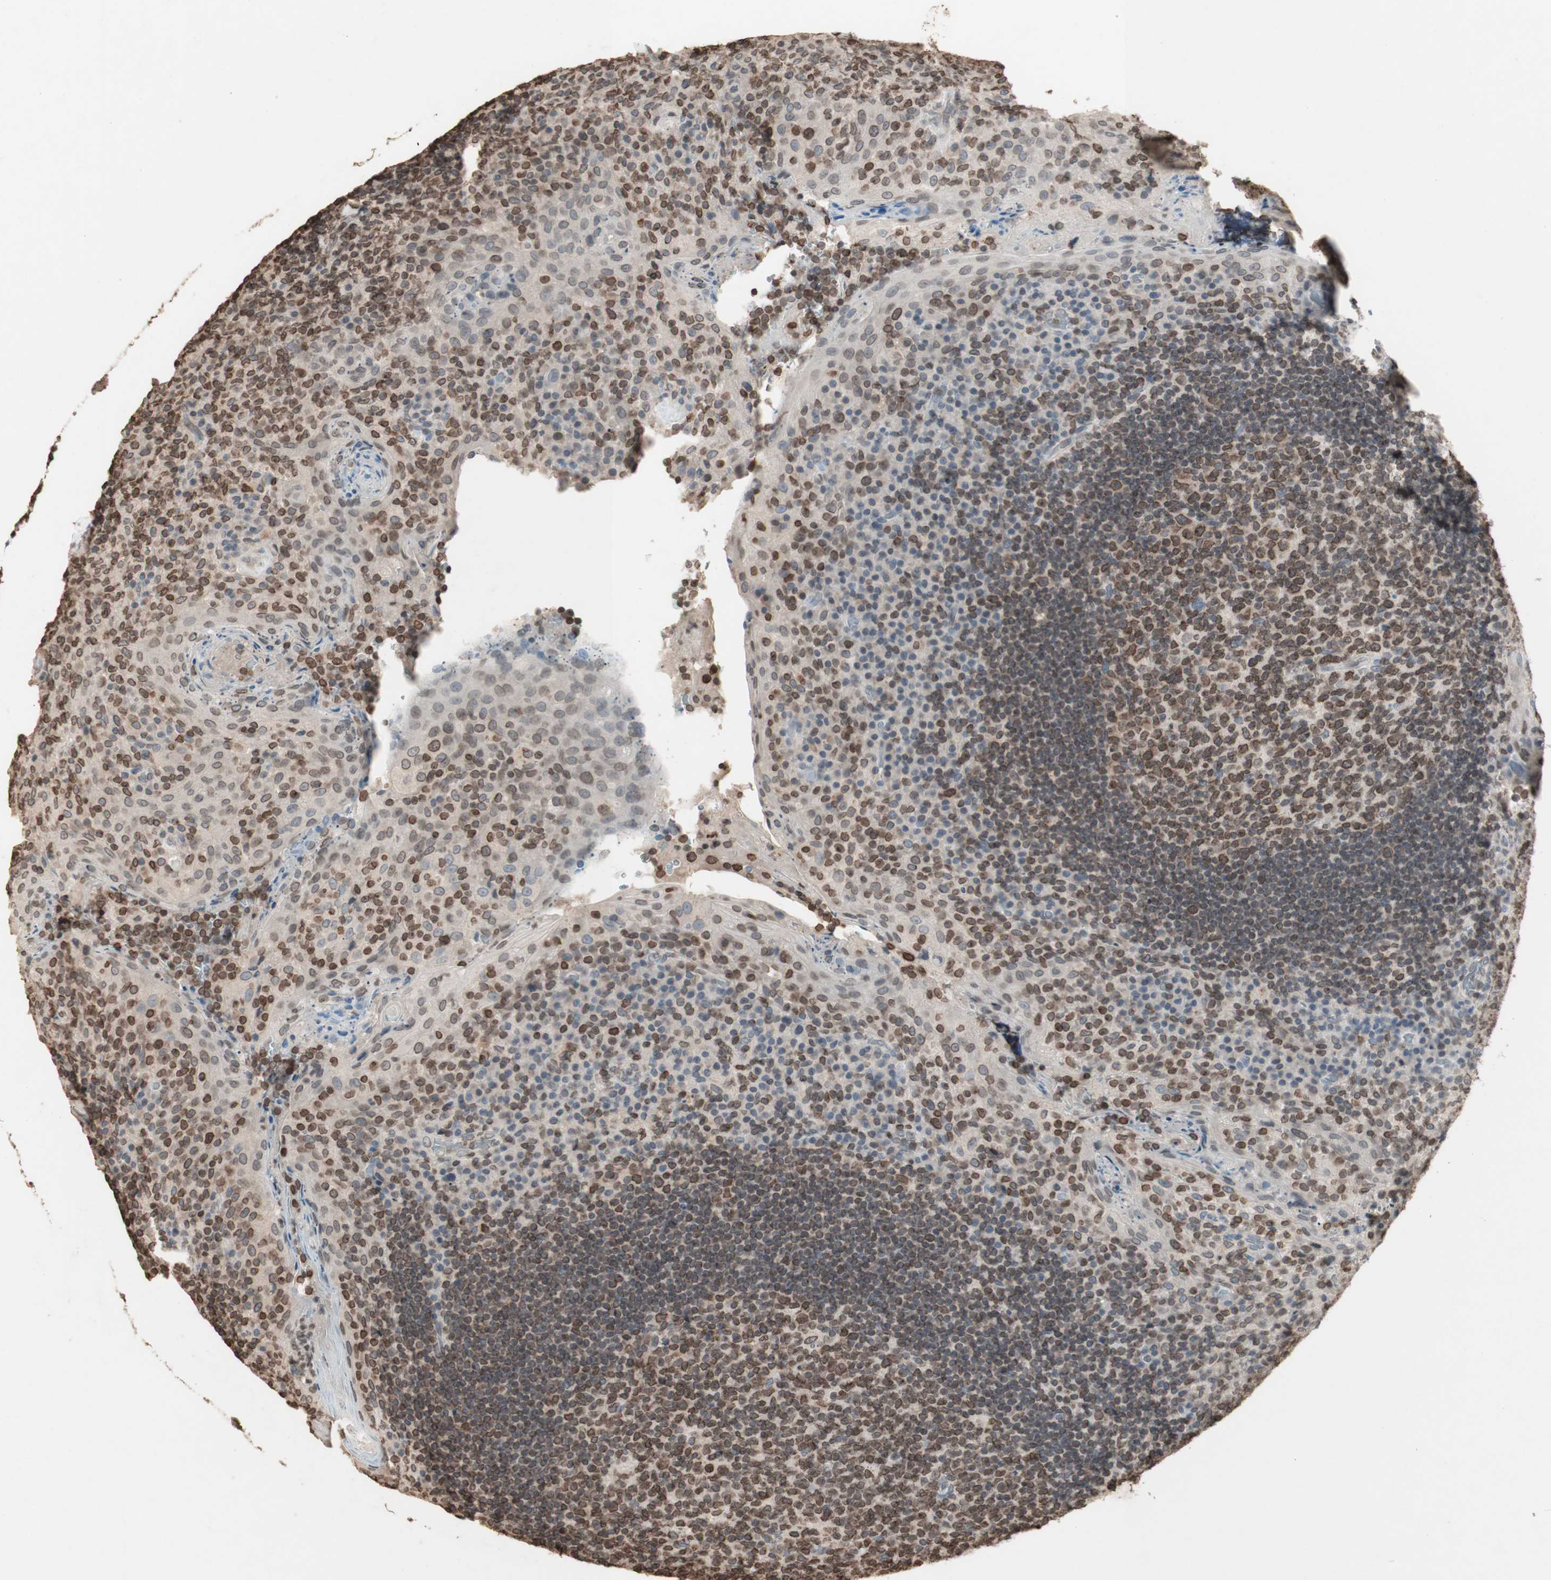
{"staining": {"intensity": "moderate", "quantity": ">75%", "location": "nuclear"}, "tissue": "tonsil", "cell_type": "Germinal center cells", "image_type": "normal", "snomed": [{"axis": "morphology", "description": "Normal tissue, NOS"}, {"axis": "topography", "description": "Tonsil"}], "caption": "A high-resolution histopathology image shows IHC staining of benign tonsil, which displays moderate nuclear staining in about >75% of germinal center cells.", "gene": "TMPO", "patient": {"sex": "male", "age": 17}}